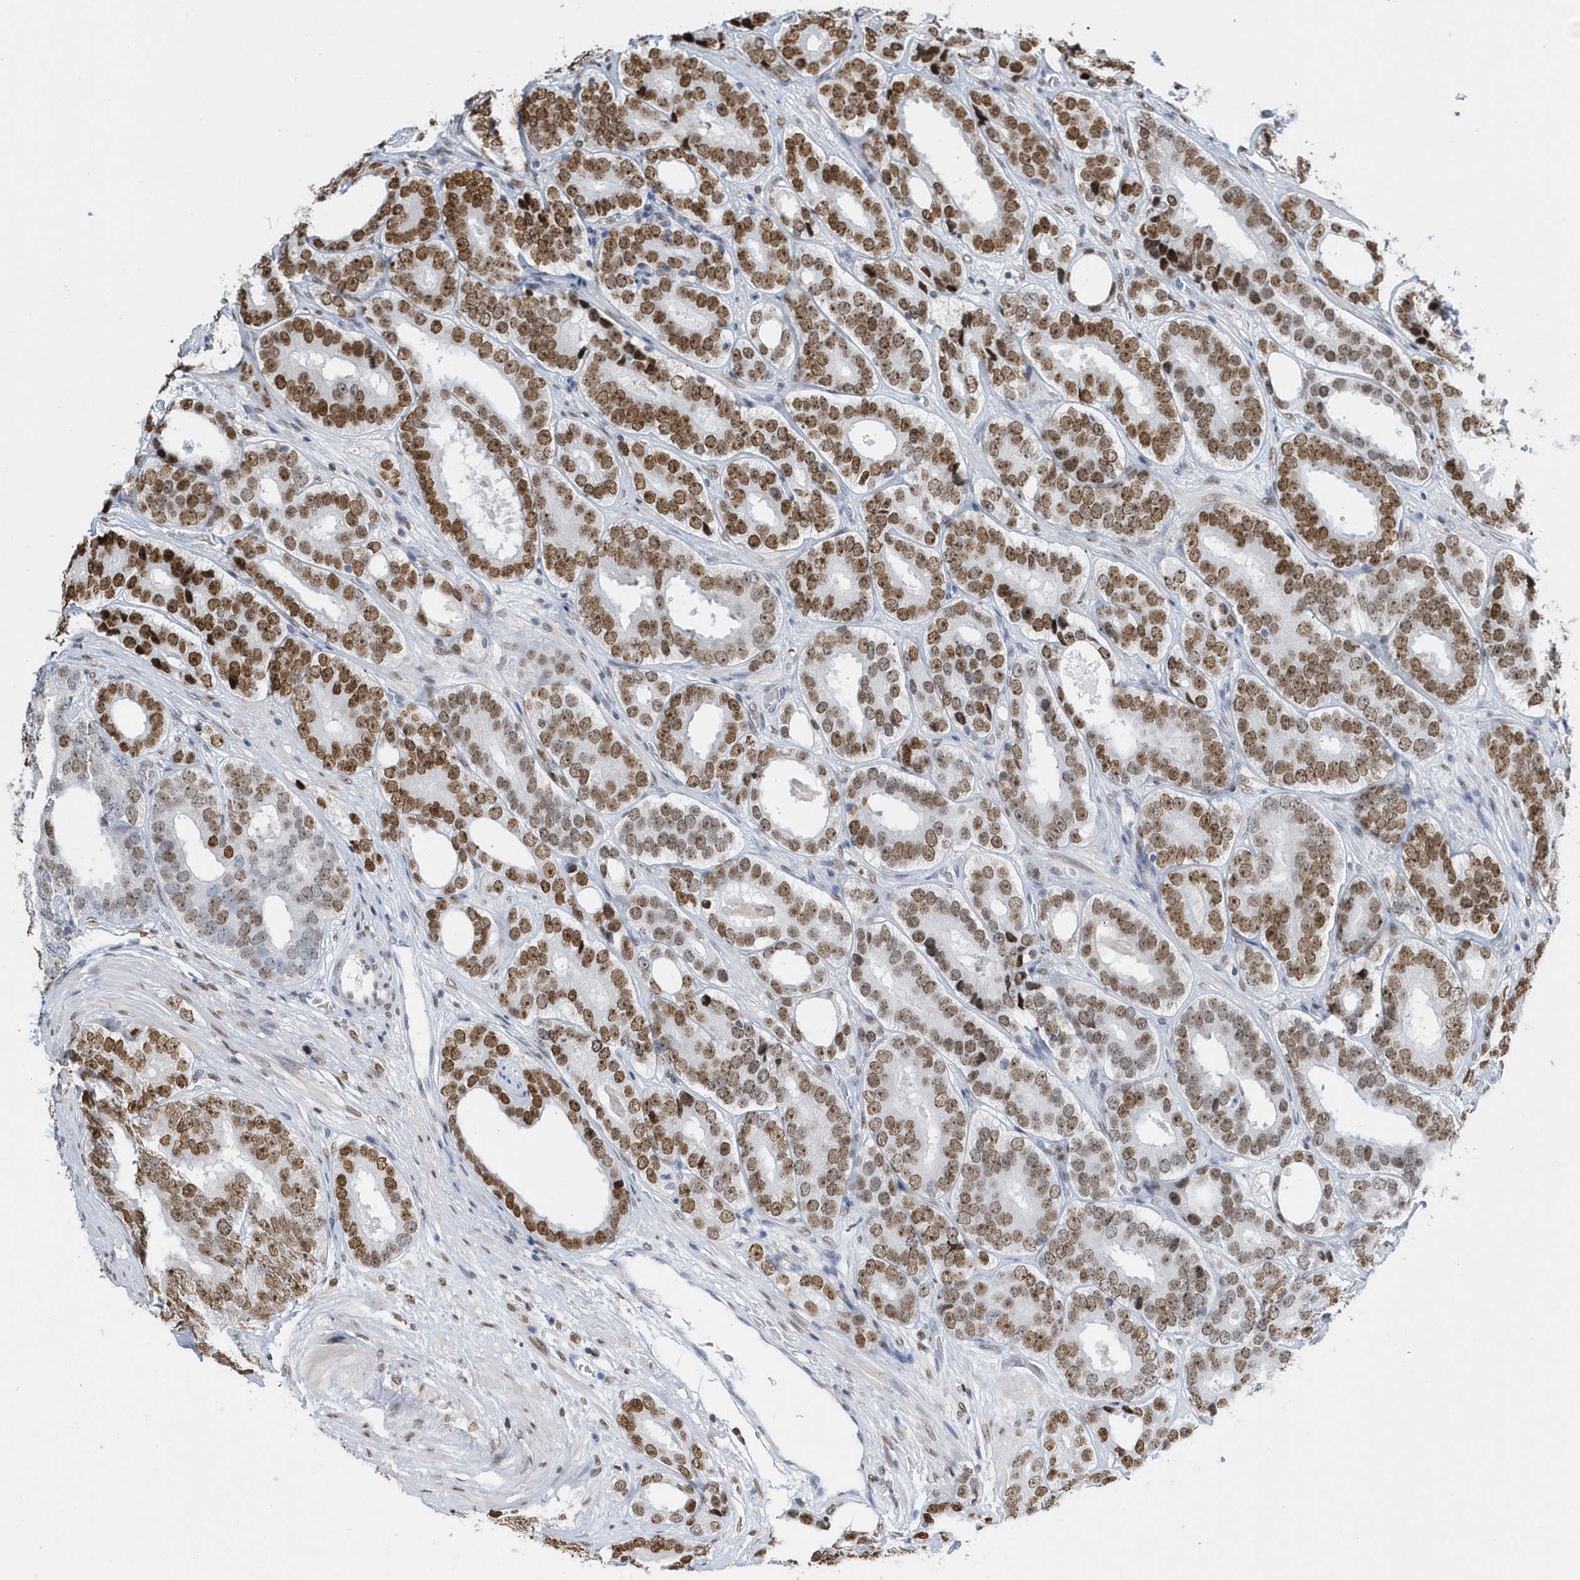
{"staining": {"intensity": "moderate", "quantity": ">75%", "location": "nuclear"}, "tissue": "prostate cancer", "cell_type": "Tumor cells", "image_type": "cancer", "snomed": [{"axis": "morphology", "description": "Adenocarcinoma, High grade"}, {"axis": "topography", "description": "Prostate"}], "caption": "Brown immunohistochemical staining in adenocarcinoma (high-grade) (prostate) exhibits moderate nuclear expression in about >75% of tumor cells.", "gene": "MACROH2A2", "patient": {"sex": "male", "age": 56}}